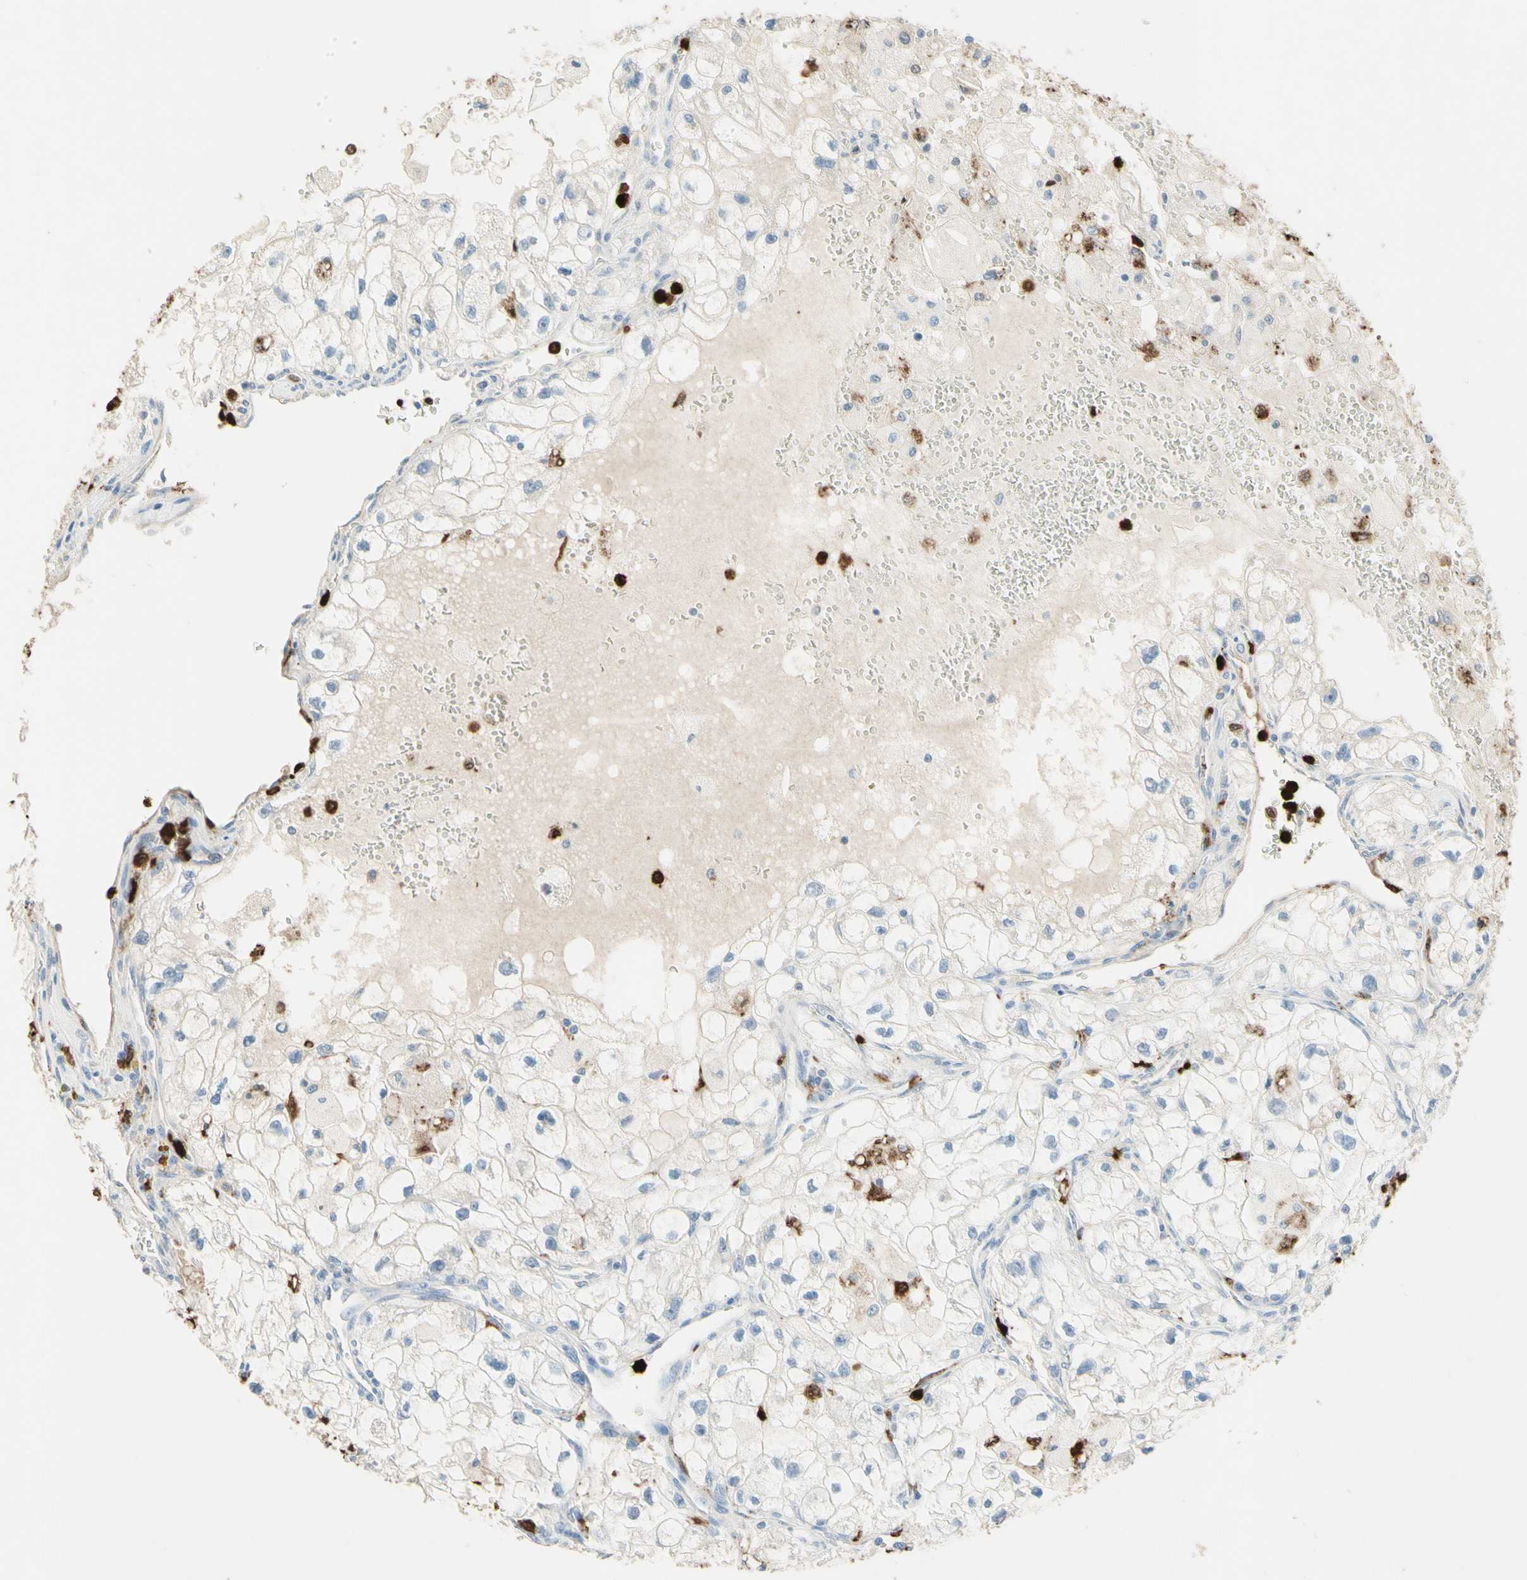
{"staining": {"intensity": "negative", "quantity": "none", "location": "none"}, "tissue": "renal cancer", "cell_type": "Tumor cells", "image_type": "cancer", "snomed": [{"axis": "morphology", "description": "Adenocarcinoma, NOS"}, {"axis": "topography", "description": "Kidney"}], "caption": "There is no significant staining in tumor cells of renal adenocarcinoma.", "gene": "NFKBIZ", "patient": {"sex": "female", "age": 70}}